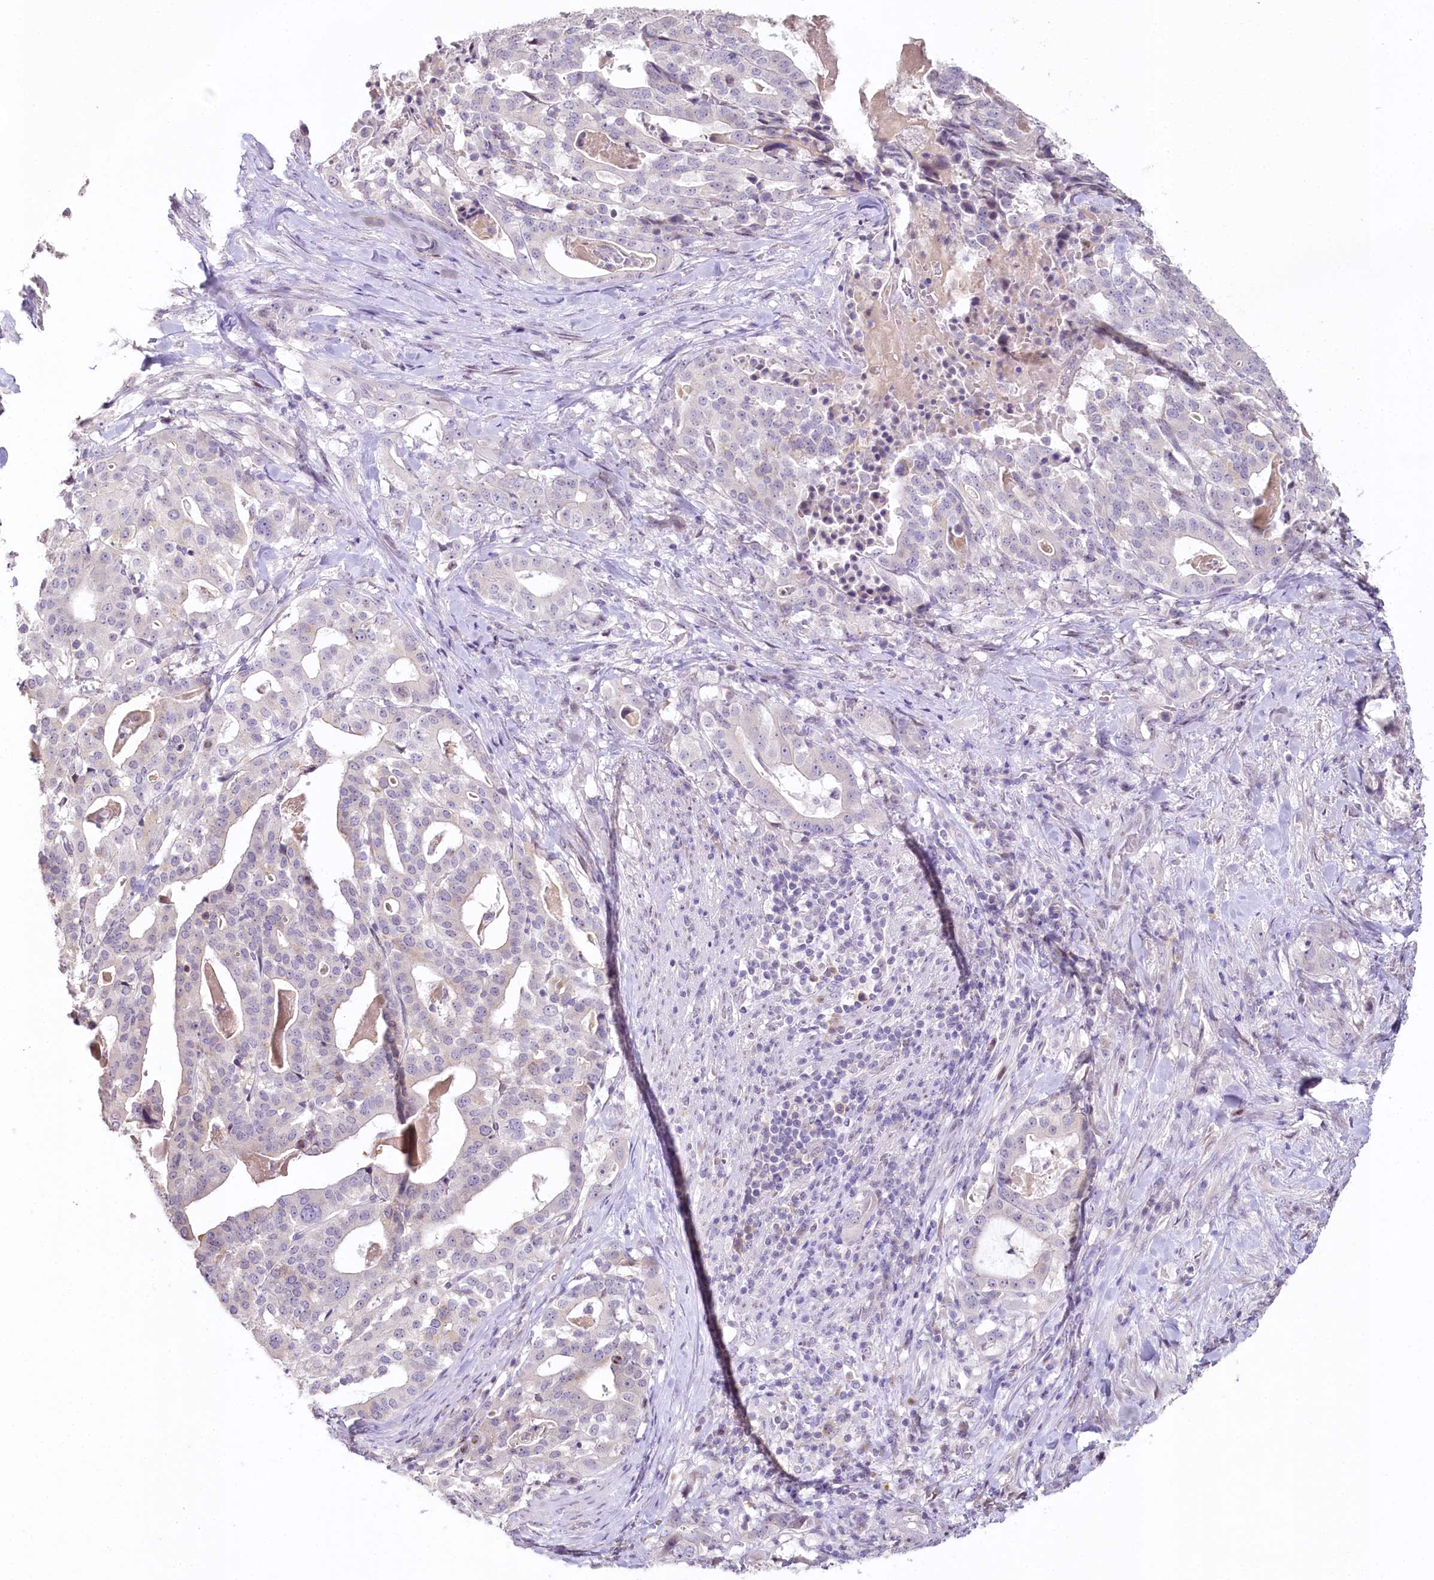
{"staining": {"intensity": "negative", "quantity": "none", "location": "none"}, "tissue": "stomach cancer", "cell_type": "Tumor cells", "image_type": "cancer", "snomed": [{"axis": "morphology", "description": "Adenocarcinoma, NOS"}, {"axis": "topography", "description": "Stomach"}], "caption": "DAB (3,3'-diaminobenzidine) immunohistochemical staining of stomach cancer (adenocarcinoma) displays no significant positivity in tumor cells.", "gene": "HPD", "patient": {"sex": "male", "age": 48}}